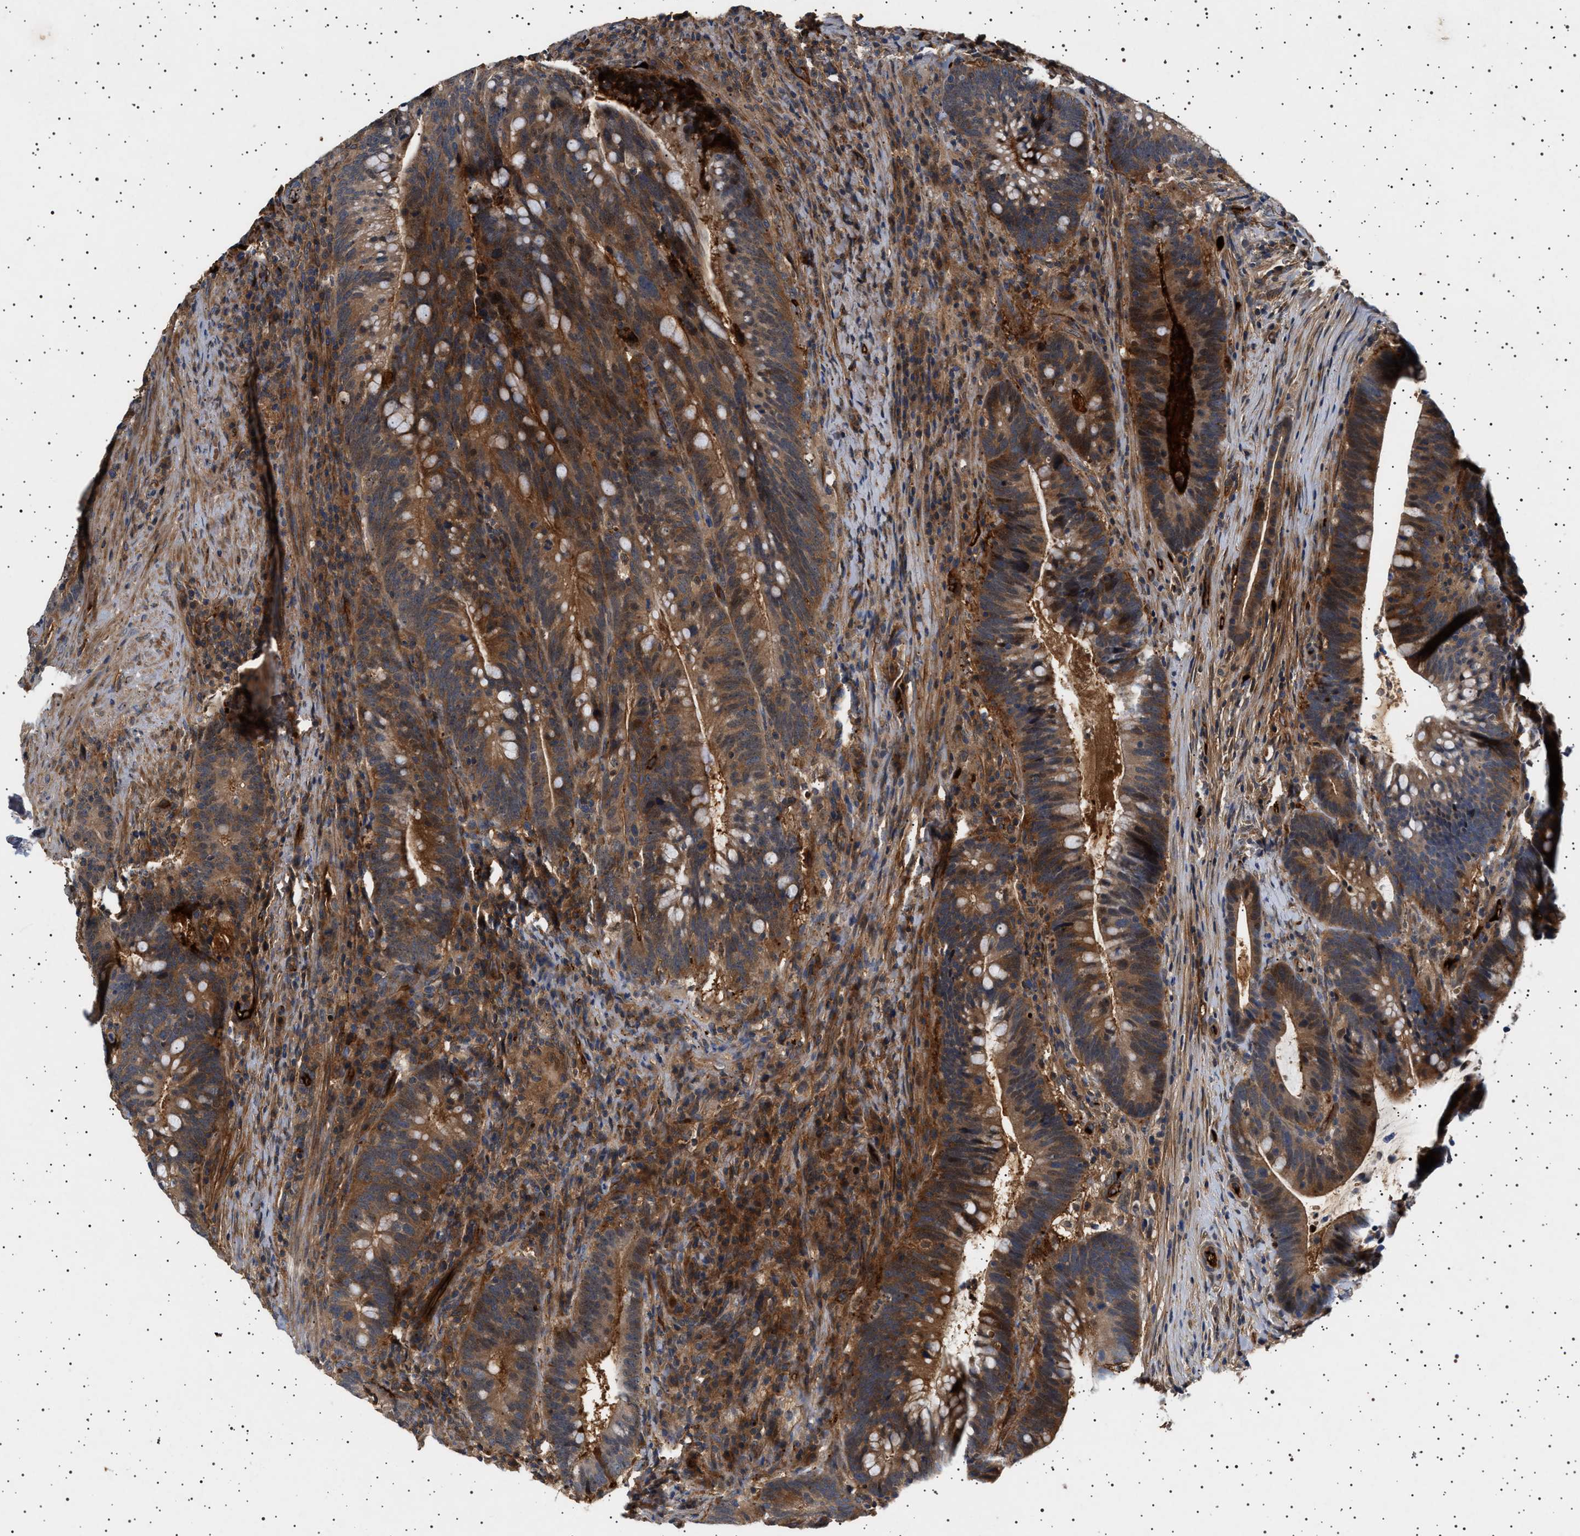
{"staining": {"intensity": "moderate", "quantity": ">75%", "location": "cytoplasmic/membranous"}, "tissue": "colorectal cancer", "cell_type": "Tumor cells", "image_type": "cancer", "snomed": [{"axis": "morphology", "description": "Adenocarcinoma, NOS"}, {"axis": "topography", "description": "Colon"}], "caption": "Human colorectal cancer stained with a protein marker demonstrates moderate staining in tumor cells.", "gene": "FICD", "patient": {"sex": "female", "age": 66}}